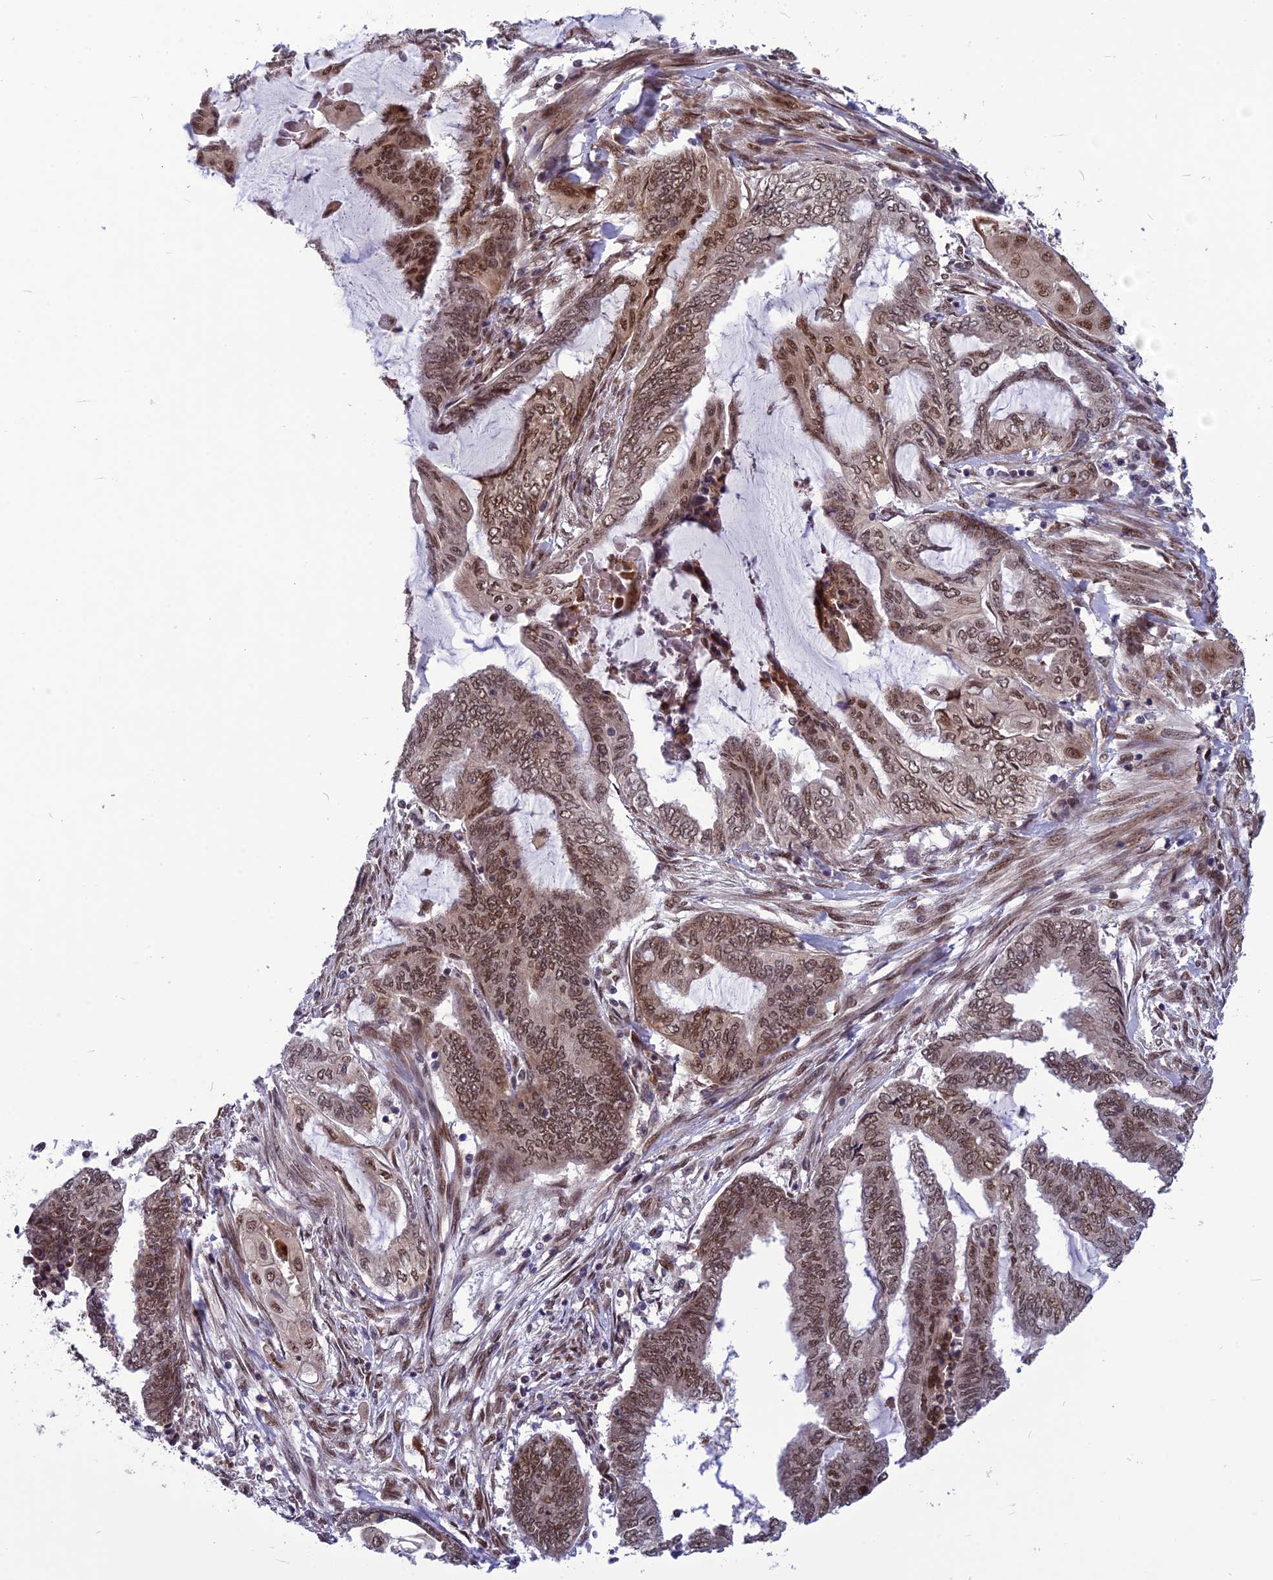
{"staining": {"intensity": "moderate", "quantity": ">75%", "location": "nuclear"}, "tissue": "endometrial cancer", "cell_type": "Tumor cells", "image_type": "cancer", "snomed": [{"axis": "morphology", "description": "Adenocarcinoma, NOS"}, {"axis": "topography", "description": "Uterus"}, {"axis": "topography", "description": "Endometrium"}], "caption": "An image showing moderate nuclear expression in about >75% of tumor cells in adenocarcinoma (endometrial), as visualized by brown immunohistochemical staining.", "gene": "RTRAF", "patient": {"sex": "female", "age": 70}}